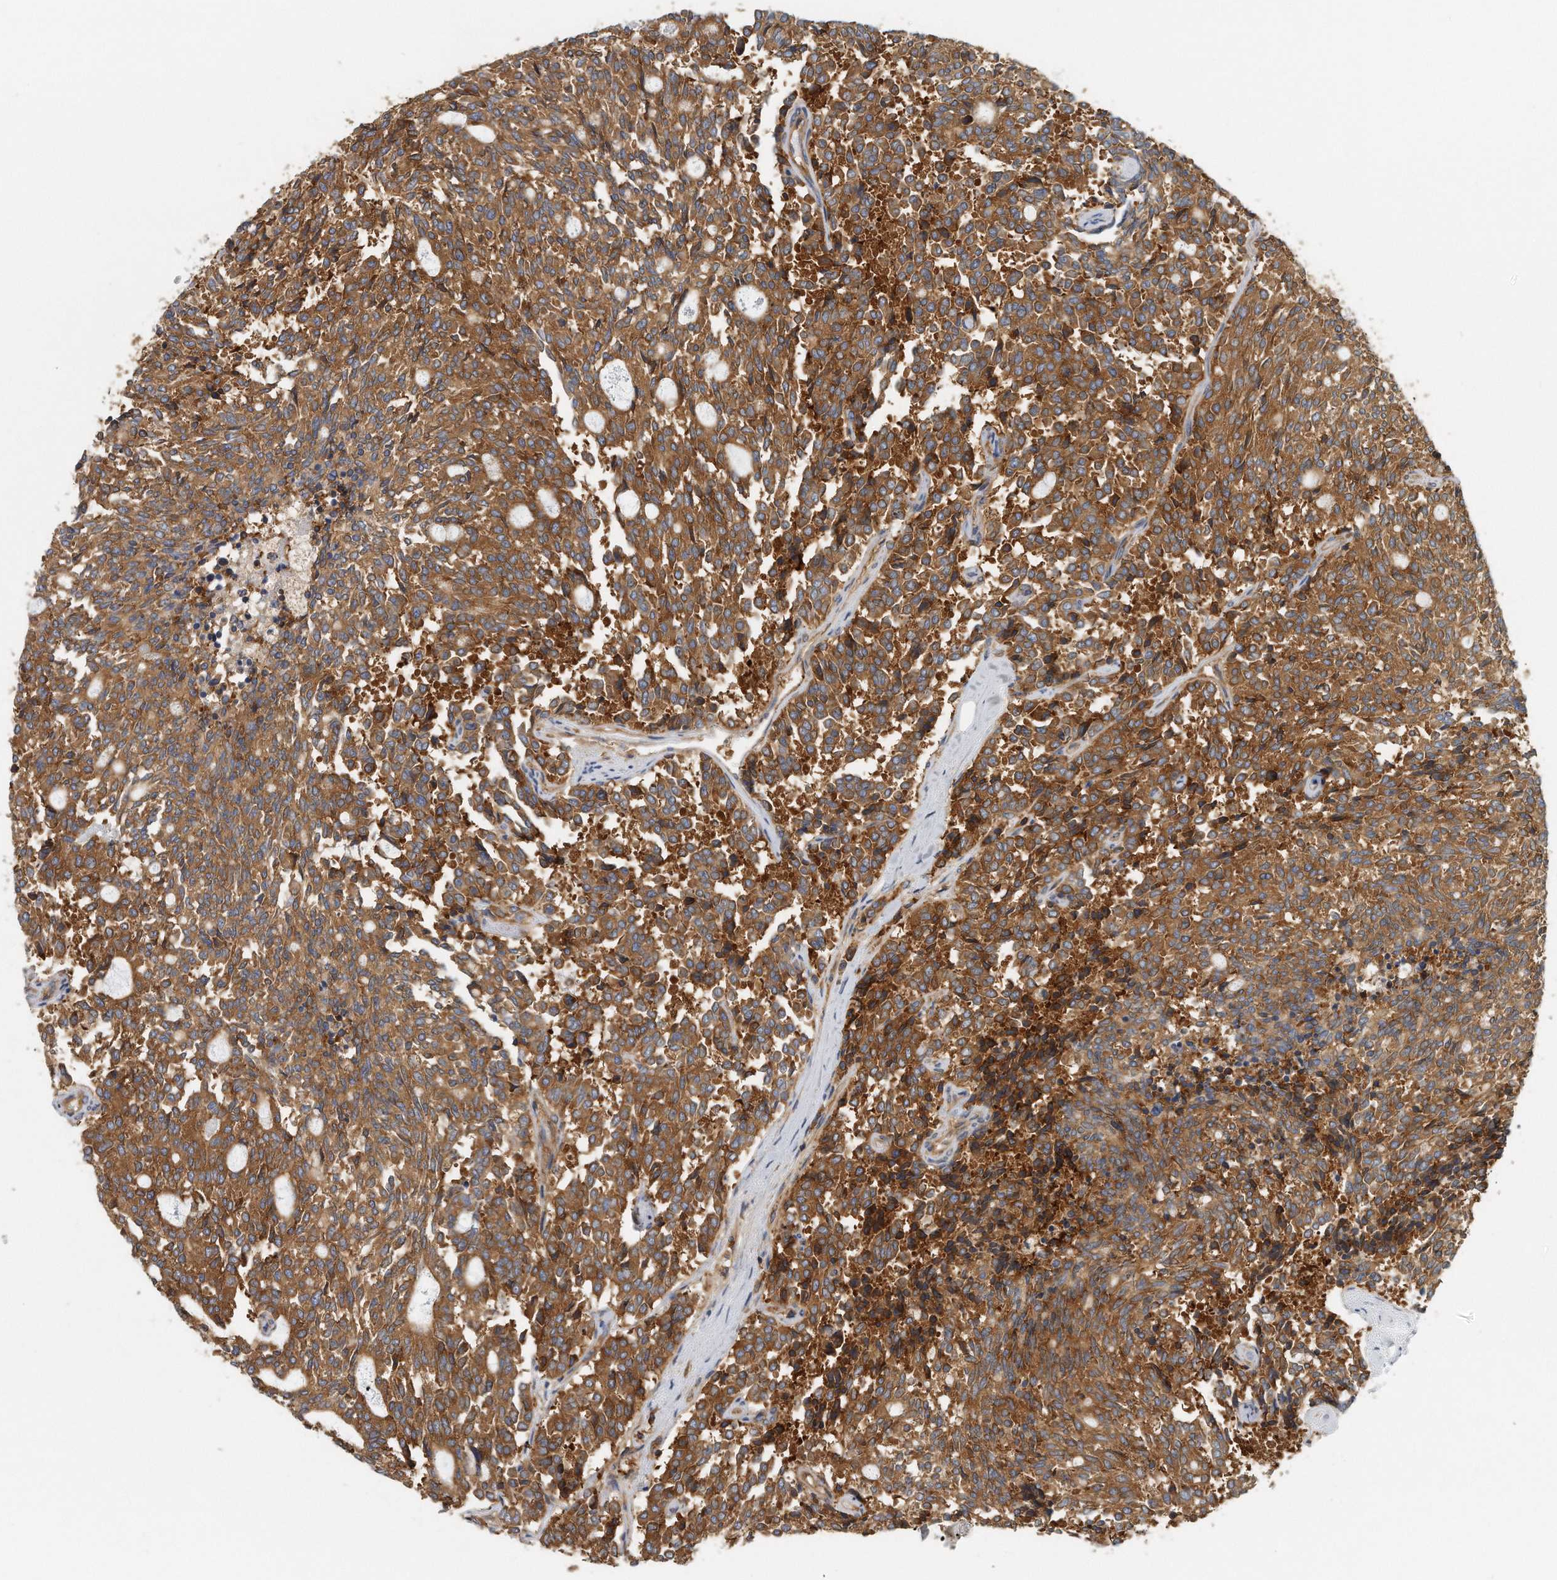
{"staining": {"intensity": "moderate", "quantity": ">75%", "location": "cytoplasmic/membranous"}, "tissue": "carcinoid", "cell_type": "Tumor cells", "image_type": "cancer", "snomed": [{"axis": "morphology", "description": "Carcinoid, malignant, NOS"}, {"axis": "topography", "description": "Pancreas"}], "caption": "Protein expression analysis of human carcinoid reveals moderate cytoplasmic/membranous positivity in approximately >75% of tumor cells. (Stains: DAB in brown, nuclei in blue, Microscopy: brightfield microscopy at high magnification).", "gene": "EIF3I", "patient": {"sex": "female", "age": 54}}